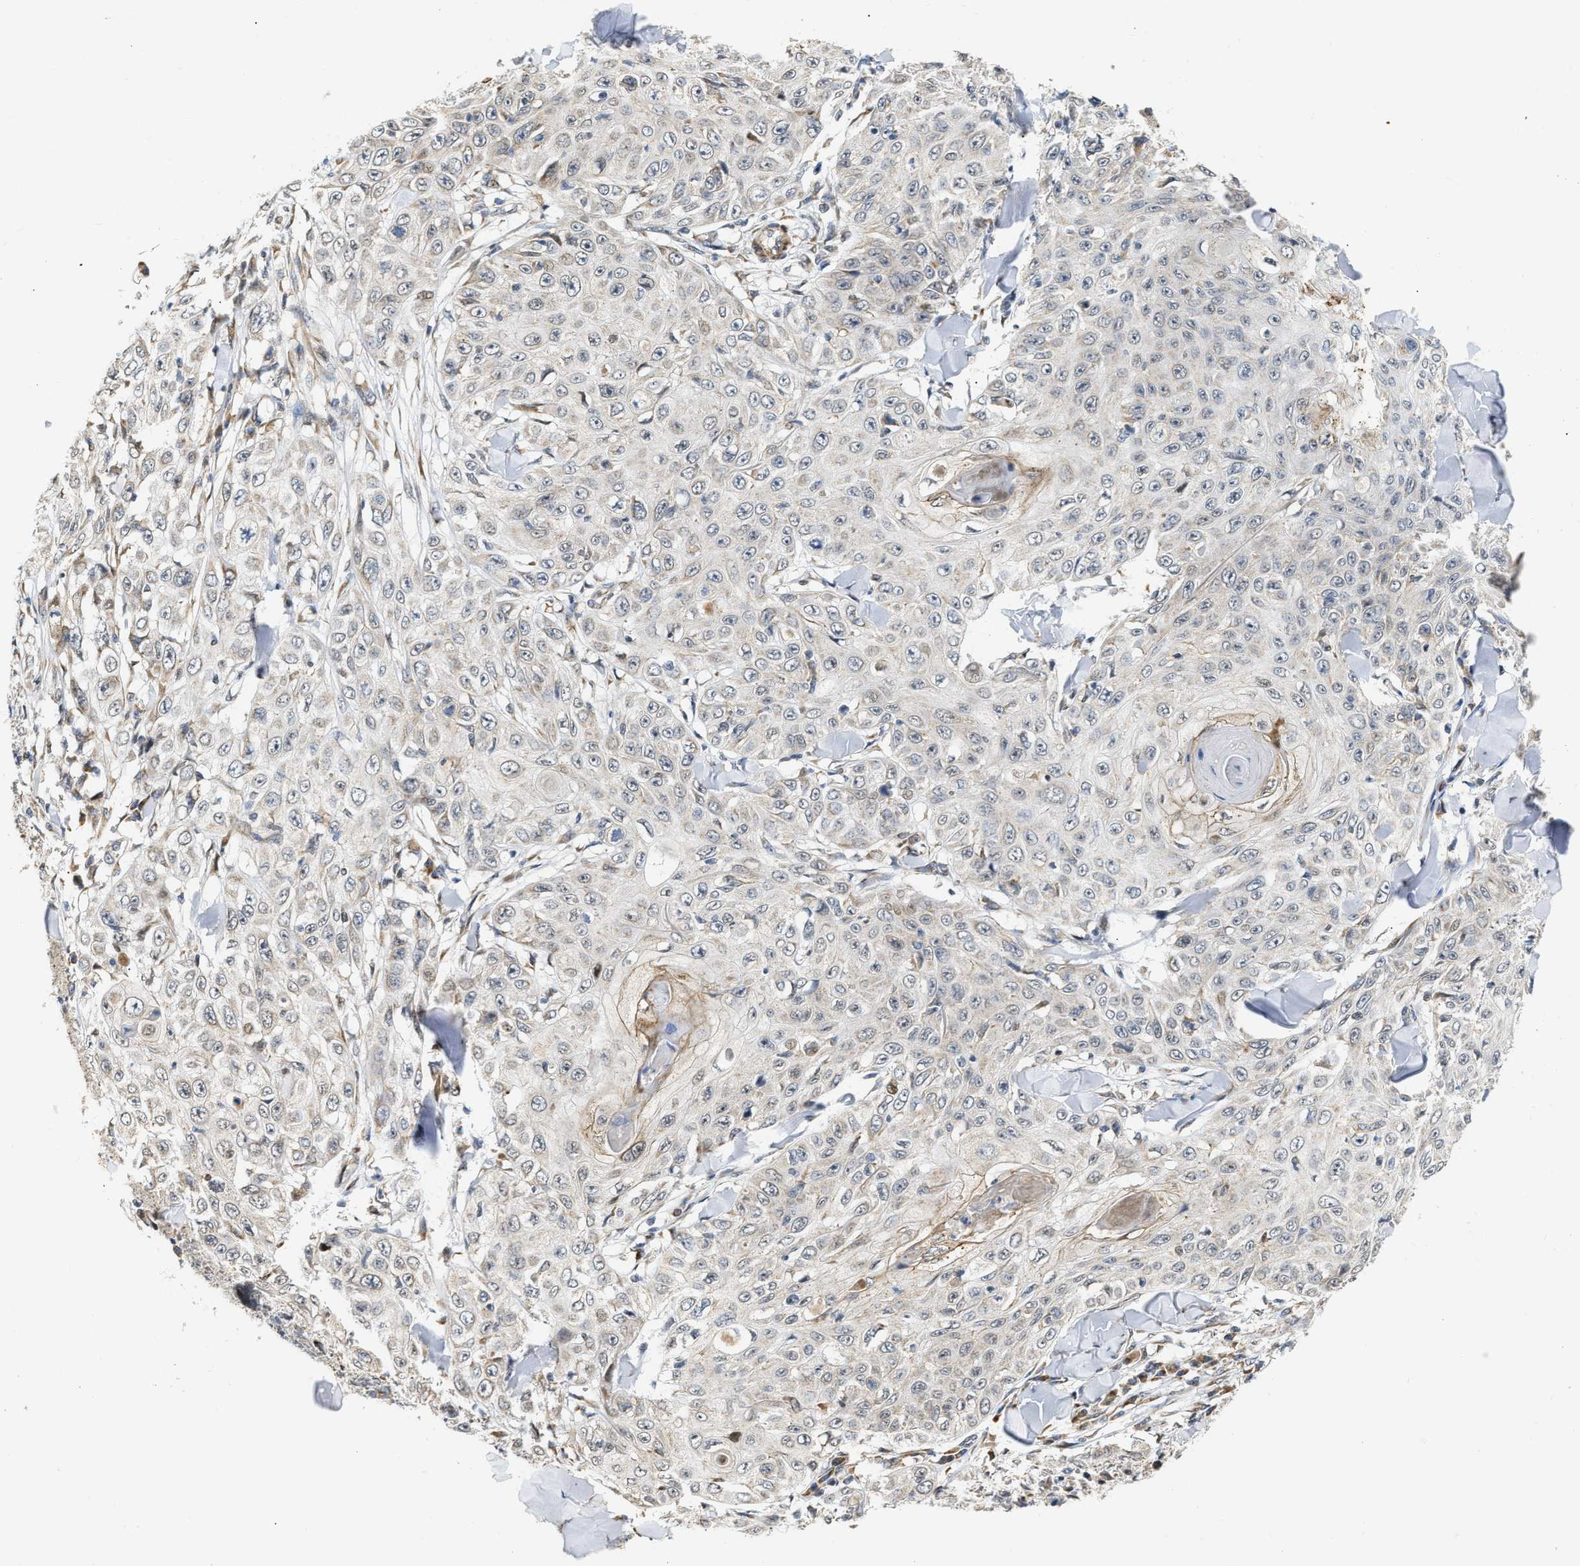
{"staining": {"intensity": "negative", "quantity": "none", "location": "none"}, "tissue": "skin cancer", "cell_type": "Tumor cells", "image_type": "cancer", "snomed": [{"axis": "morphology", "description": "Squamous cell carcinoma, NOS"}, {"axis": "topography", "description": "Skin"}], "caption": "Tumor cells are negative for protein expression in human skin cancer (squamous cell carcinoma). (DAB (3,3'-diaminobenzidine) immunohistochemistry (IHC) with hematoxylin counter stain).", "gene": "DEPTOR", "patient": {"sex": "male", "age": 86}}